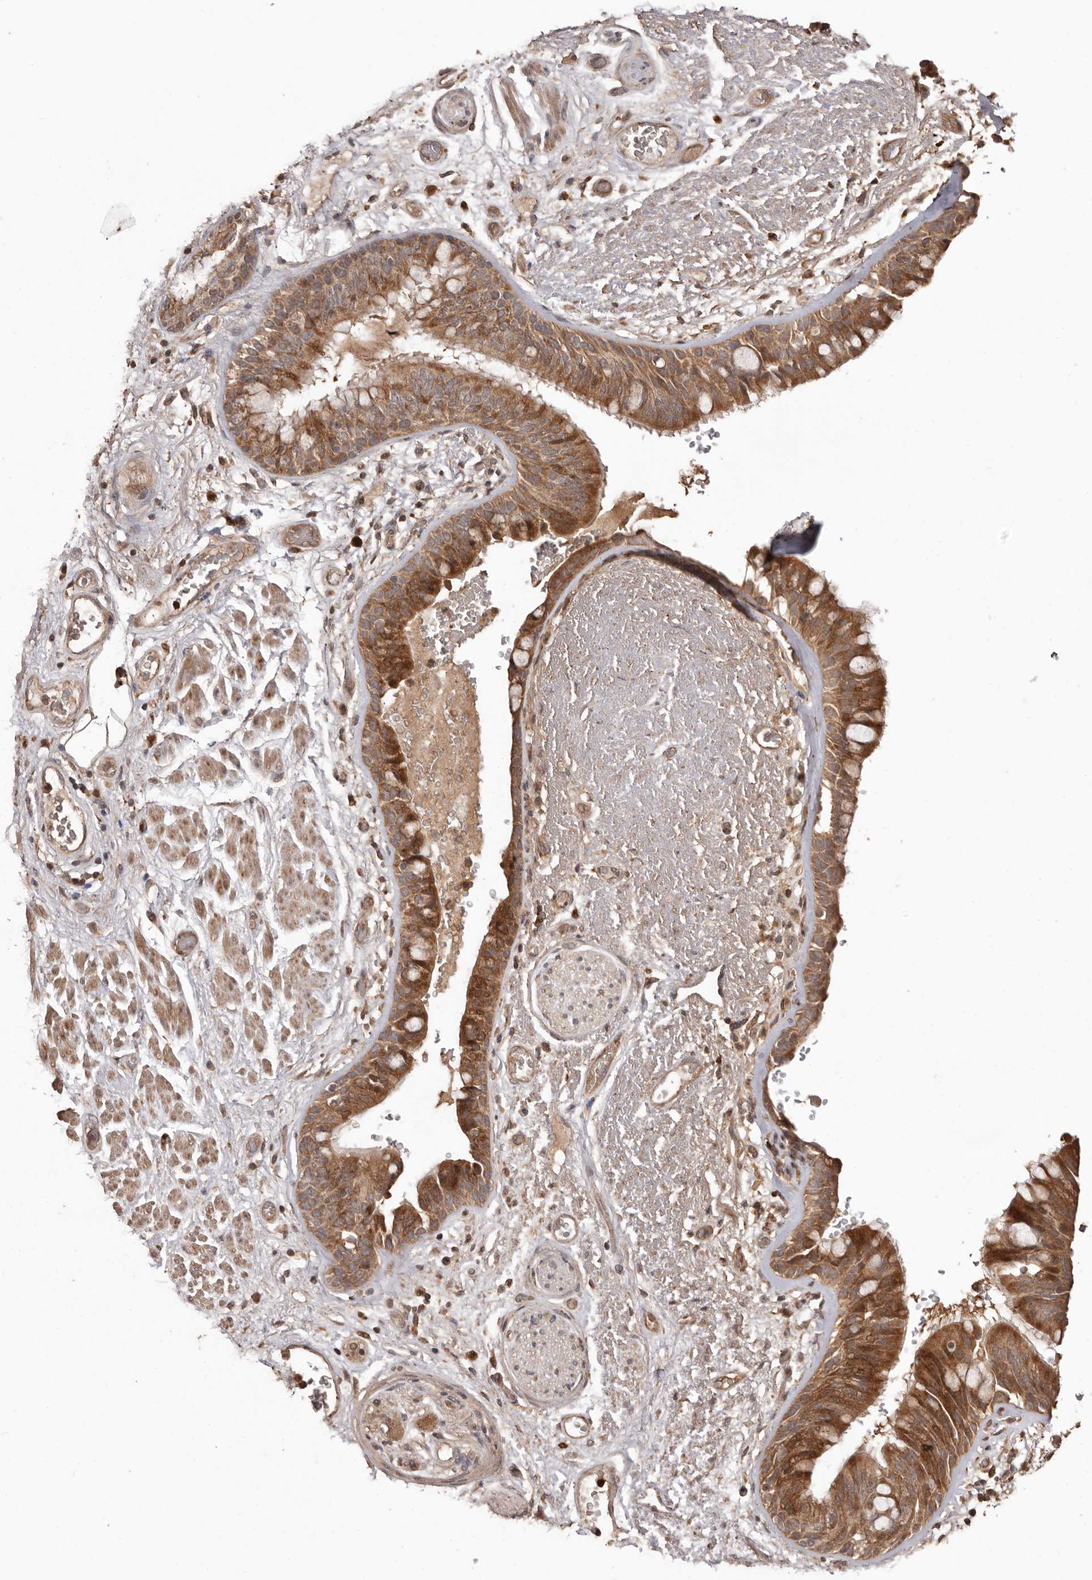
{"staining": {"intensity": "moderate", "quantity": ">75%", "location": "cytoplasmic/membranous"}, "tissue": "bronchus", "cell_type": "Respiratory epithelial cells", "image_type": "normal", "snomed": [{"axis": "morphology", "description": "Normal tissue, NOS"}, {"axis": "morphology", "description": "Squamous cell carcinoma, NOS"}, {"axis": "topography", "description": "Lymph node"}, {"axis": "topography", "description": "Bronchus"}, {"axis": "topography", "description": "Lung"}], "caption": "The image reveals a brown stain indicating the presence of a protein in the cytoplasmic/membranous of respiratory epithelial cells in bronchus. (DAB = brown stain, brightfield microscopy at high magnification).", "gene": "RWDD1", "patient": {"sex": "male", "age": 66}}